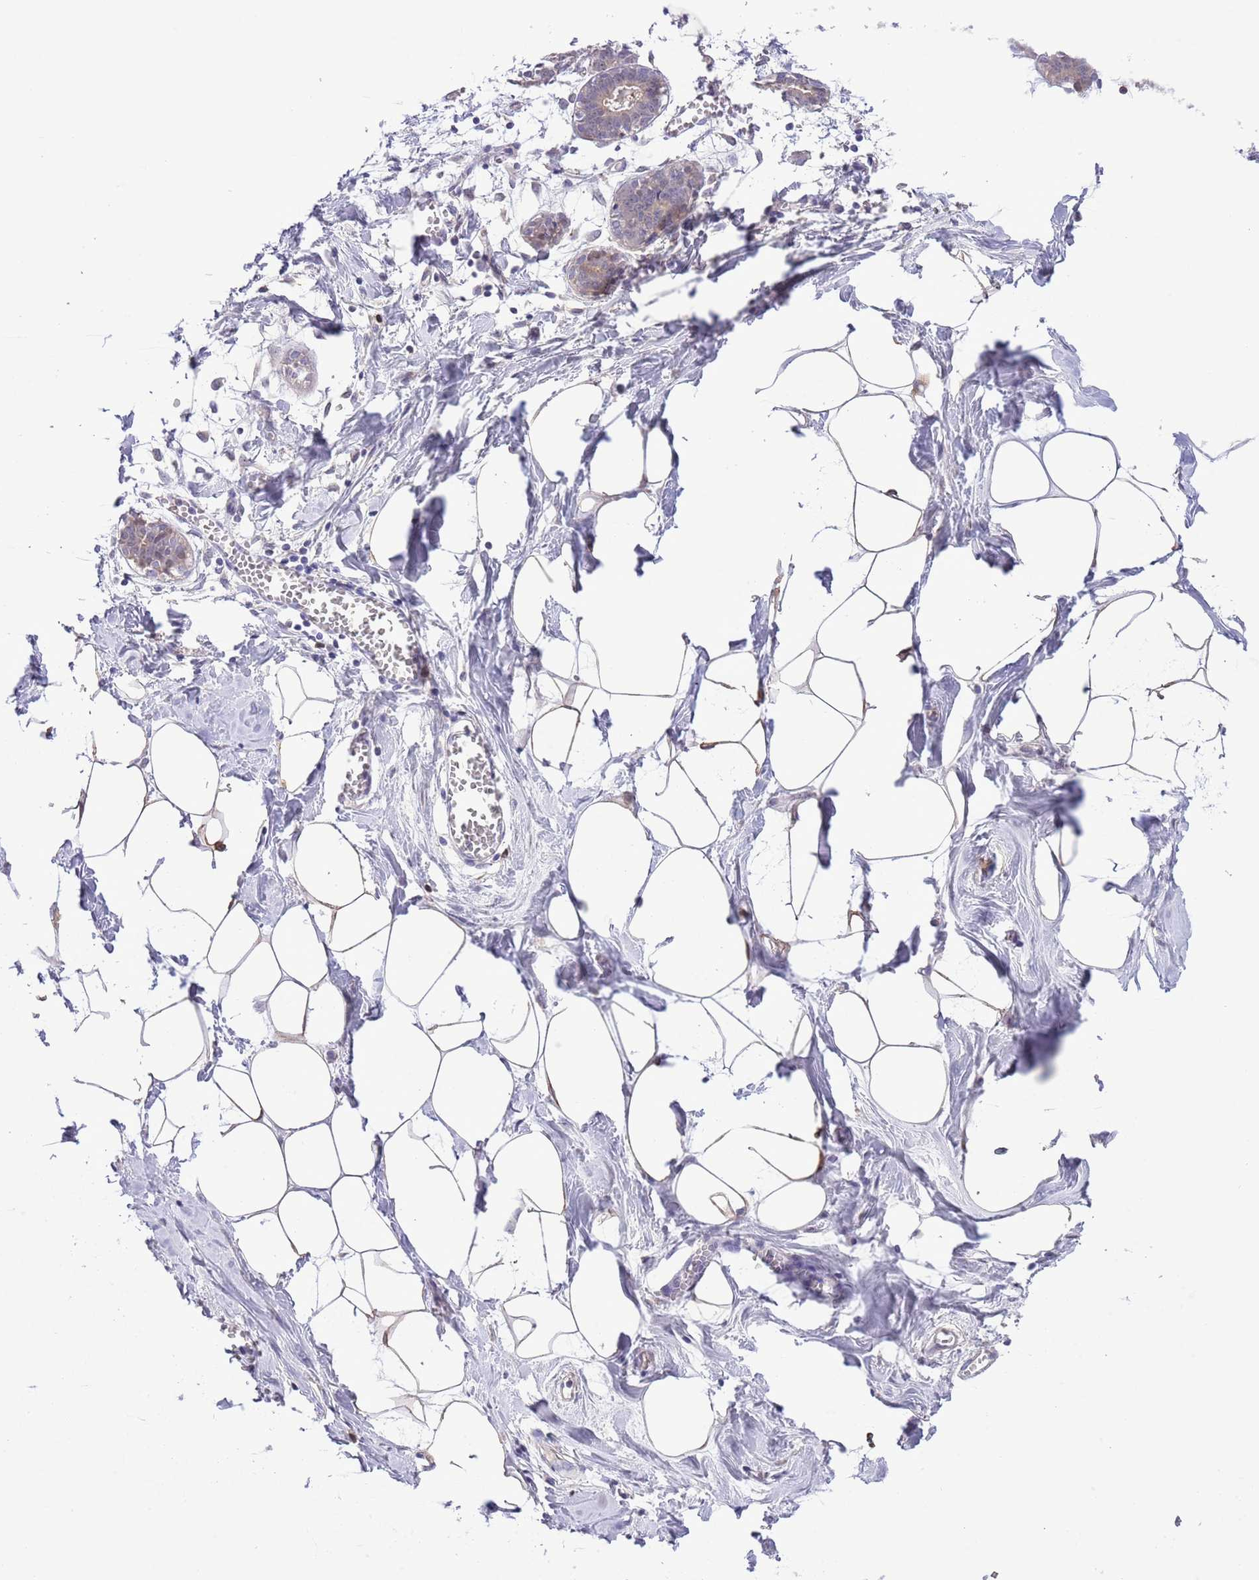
{"staining": {"intensity": "negative", "quantity": "none", "location": "none"}, "tissue": "breast", "cell_type": "Adipocytes", "image_type": "normal", "snomed": [{"axis": "morphology", "description": "Normal tissue, NOS"}, {"axis": "topography", "description": "Breast"}], "caption": "An IHC micrograph of benign breast is shown. There is no staining in adipocytes of breast.", "gene": "PRR32", "patient": {"sex": "female", "age": 27}}